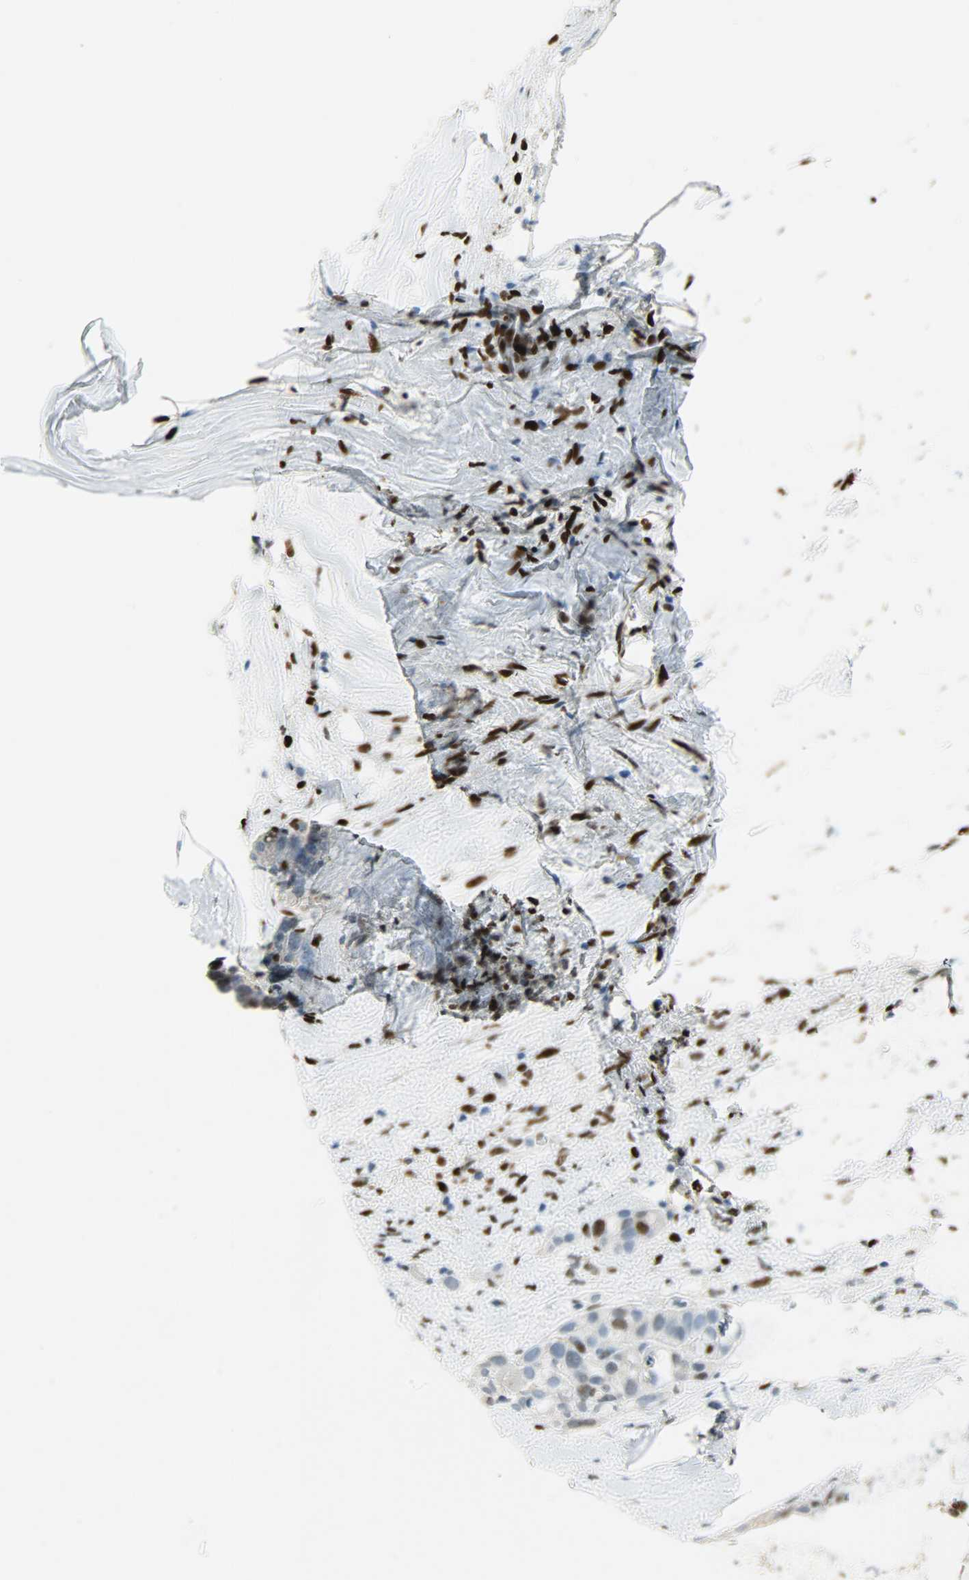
{"staining": {"intensity": "moderate", "quantity": "<25%", "location": "nuclear"}, "tissue": "ovarian cancer", "cell_type": "Tumor cells", "image_type": "cancer", "snomed": [{"axis": "morphology", "description": "Cystadenocarcinoma, serous, NOS"}, {"axis": "topography", "description": "Ovary"}], "caption": "Immunohistochemical staining of ovarian serous cystadenocarcinoma reveals low levels of moderate nuclear positivity in approximately <25% of tumor cells.", "gene": "JUNB", "patient": {"sex": "female", "age": 66}}